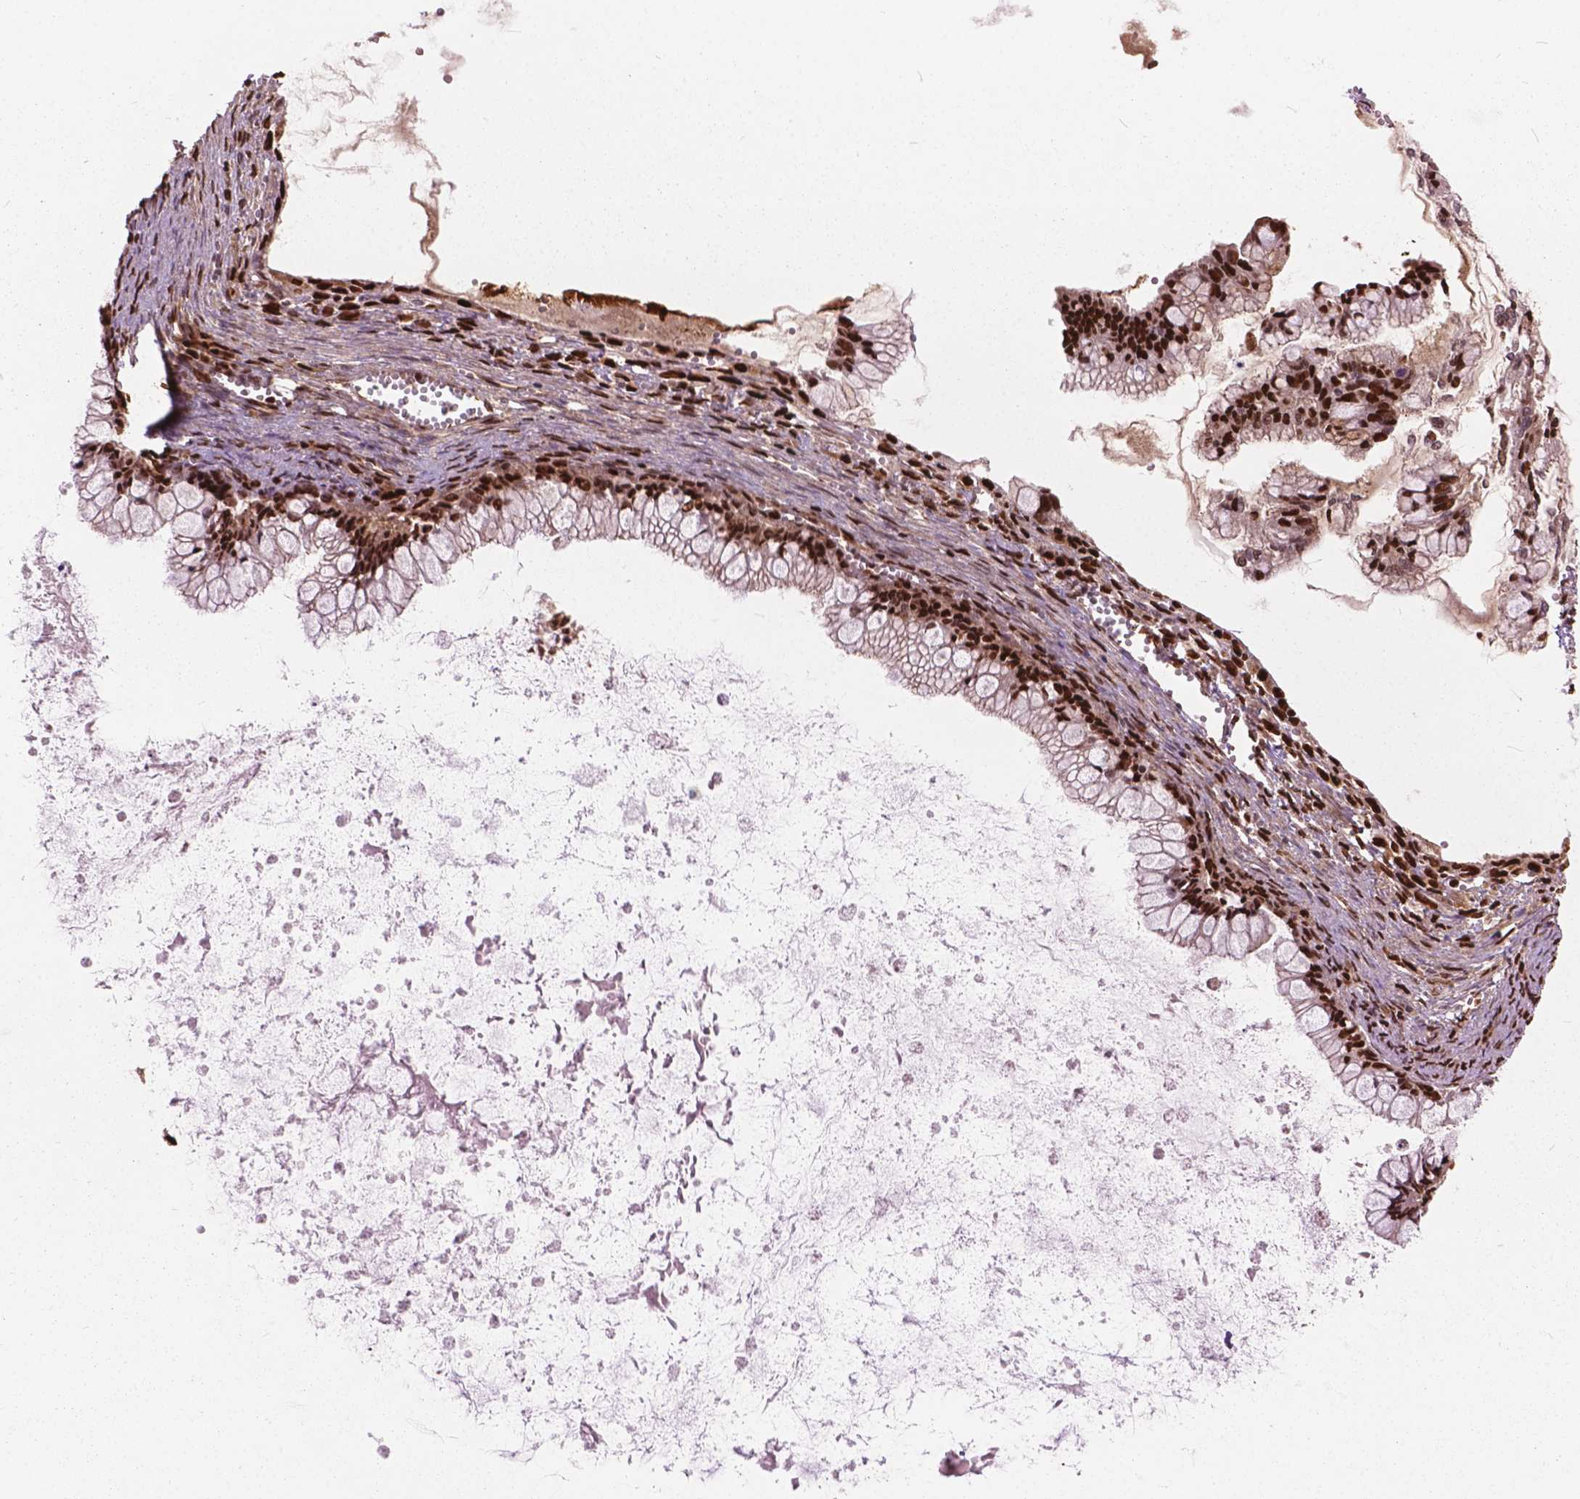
{"staining": {"intensity": "strong", "quantity": ">75%", "location": "nuclear"}, "tissue": "ovarian cancer", "cell_type": "Tumor cells", "image_type": "cancer", "snomed": [{"axis": "morphology", "description": "Cystadenocarcinoma, mucinous, NOS"}, {"axis": "topography", "description": "Ovary"}], "caption": "The immunohistochemical stain labels strong nuclear staining in tumor cells of ovarian mucinous cystadenocarcinoma tissue. Using DAB (3,3'-diaminobenzidine) (brown) and hematoxylin (blue) stains, captured at high magnification using brightfield microscopy.", "gene": "ANP32B", "patient": {"sex": "female", "age": 67}}